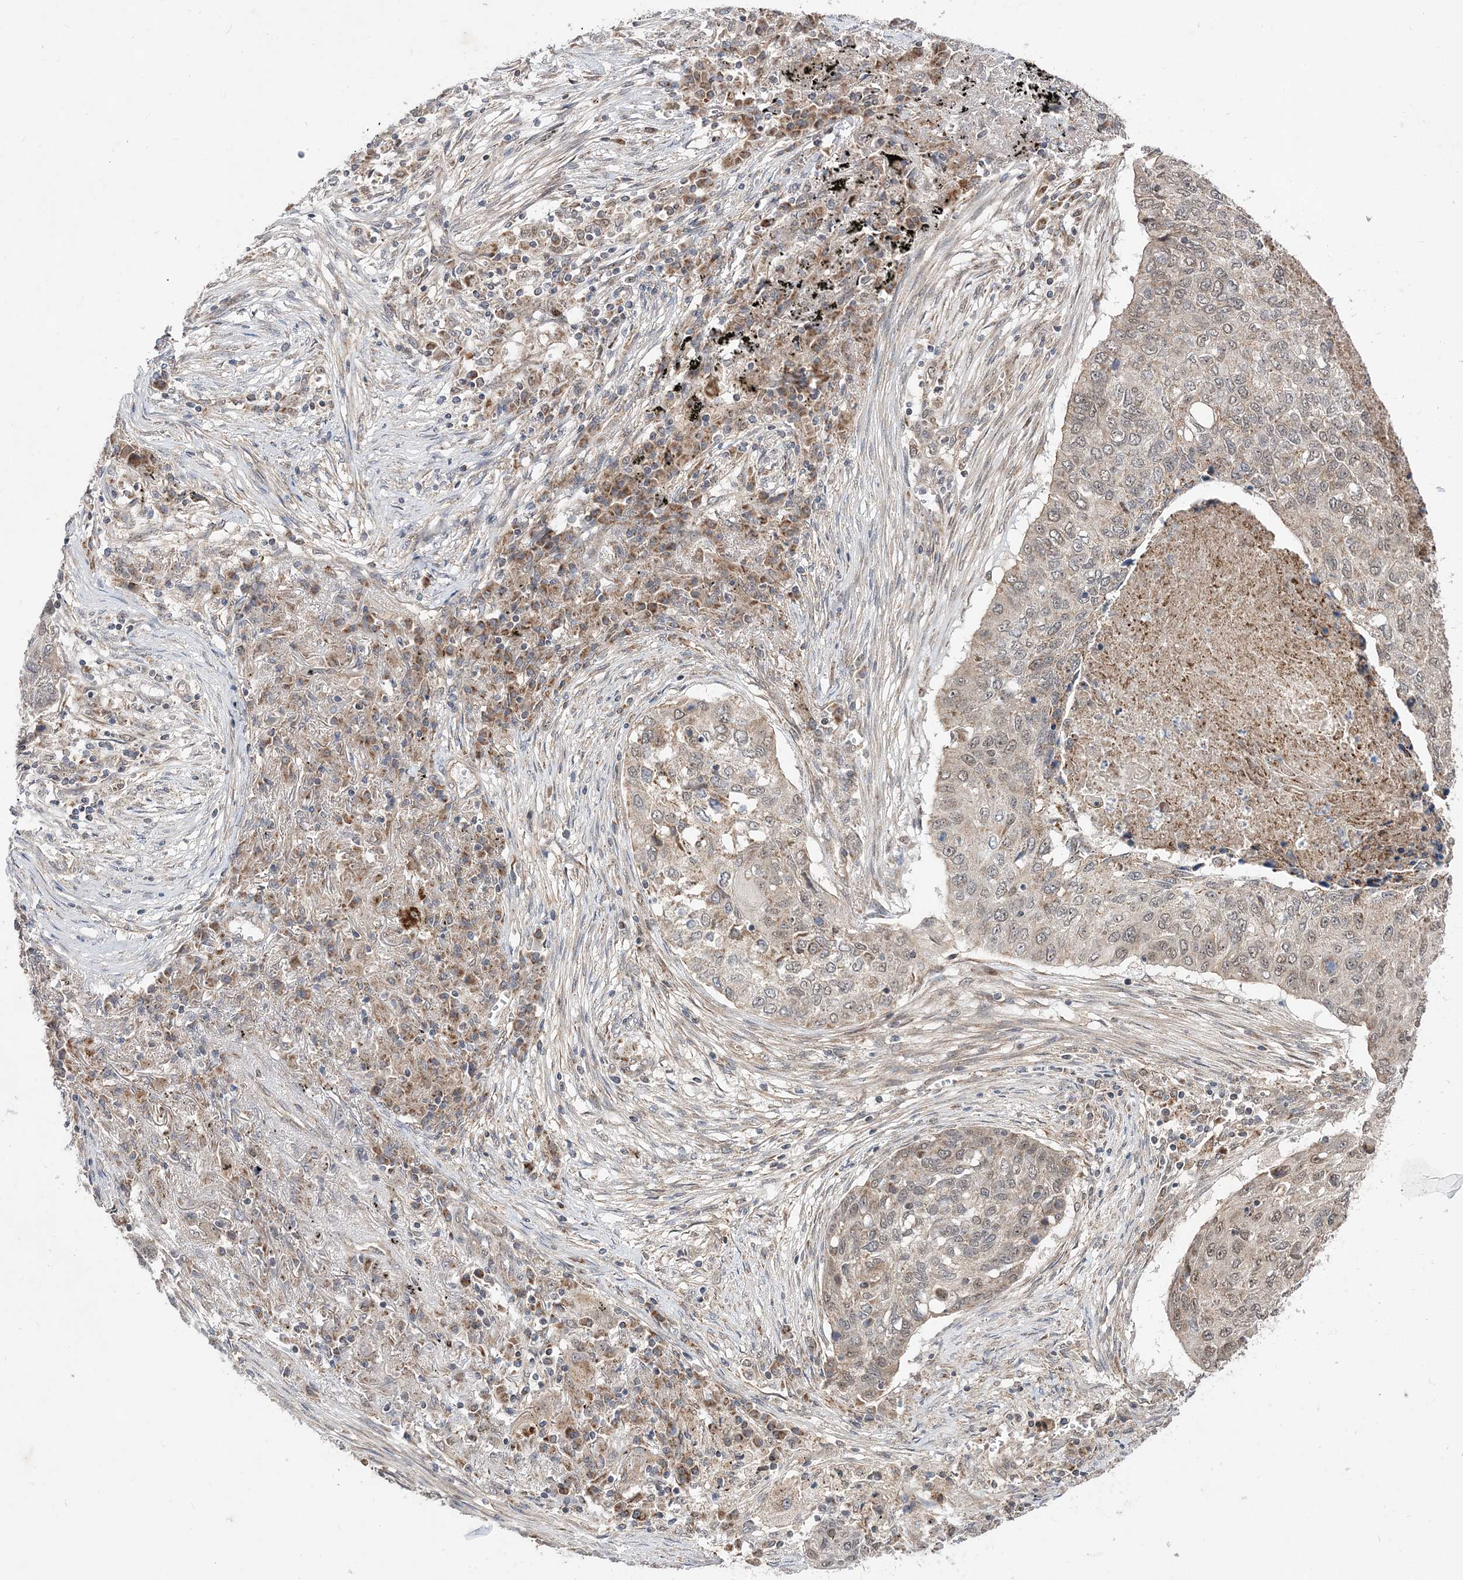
{"staining": {"intensity": "negative", "quantity": "none", "location": "none"}, "tissue": "lung cancer", "cell_type": "Tumor cells", "image_type": "cancer", "snomed": [{"axis": "morphology", "description": "Squamous cell carcinoma, NOS"}, {"axis": "topography", "description": "Lung"}], "caption": "Tumor cells are negative for brown protein staining in squamous cell carcinoma (lung). Brightfield microscopy of immunohistochemistry stained with DAB (3,3'-diaminobenzidine) (brown) and hematoxylin (blue), captured at high magnification.", "gene": "DALRD3", "patient": {"sex": "female", "age": 63}}